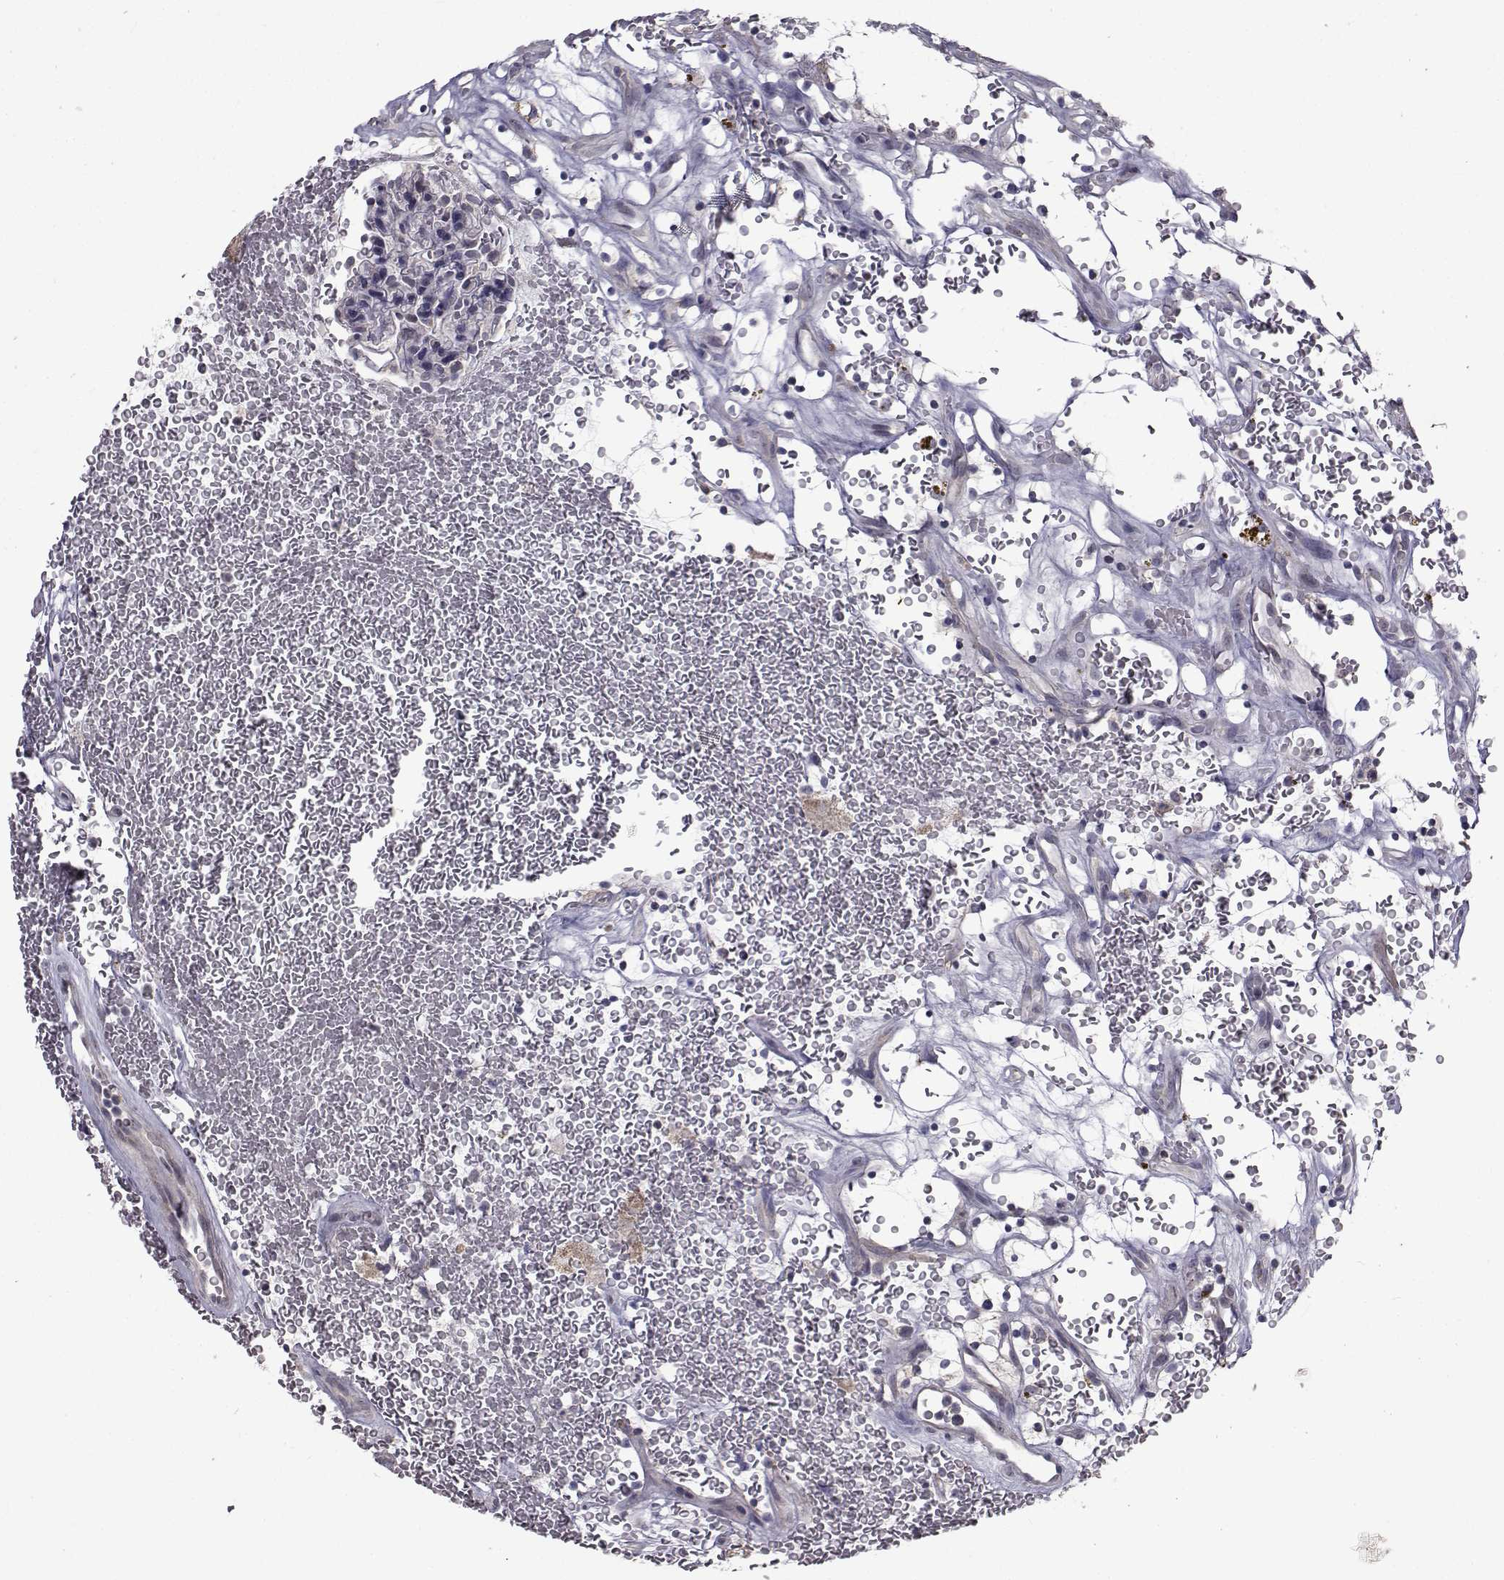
{"staining": {"intensity": "negative", "quantity": "none", "location": "none"}, "tissue": "renal cancer", "cell_type": "Tumor cells", "image_type": "cancer", "snomed": [{"axis": "morphology", "description": "Adenocarcinoma, NOS"}, {"axis": "topography", "description": "Kidney"}], "caption": "Tumor cells show no significant staining in renal cancer (adenocarcinoma). (Immunohistochemistry (ihc), brightfield microscopy, high magnification).", "gene": "FDXR", "patient": {"sex": "female", "age": 64}}